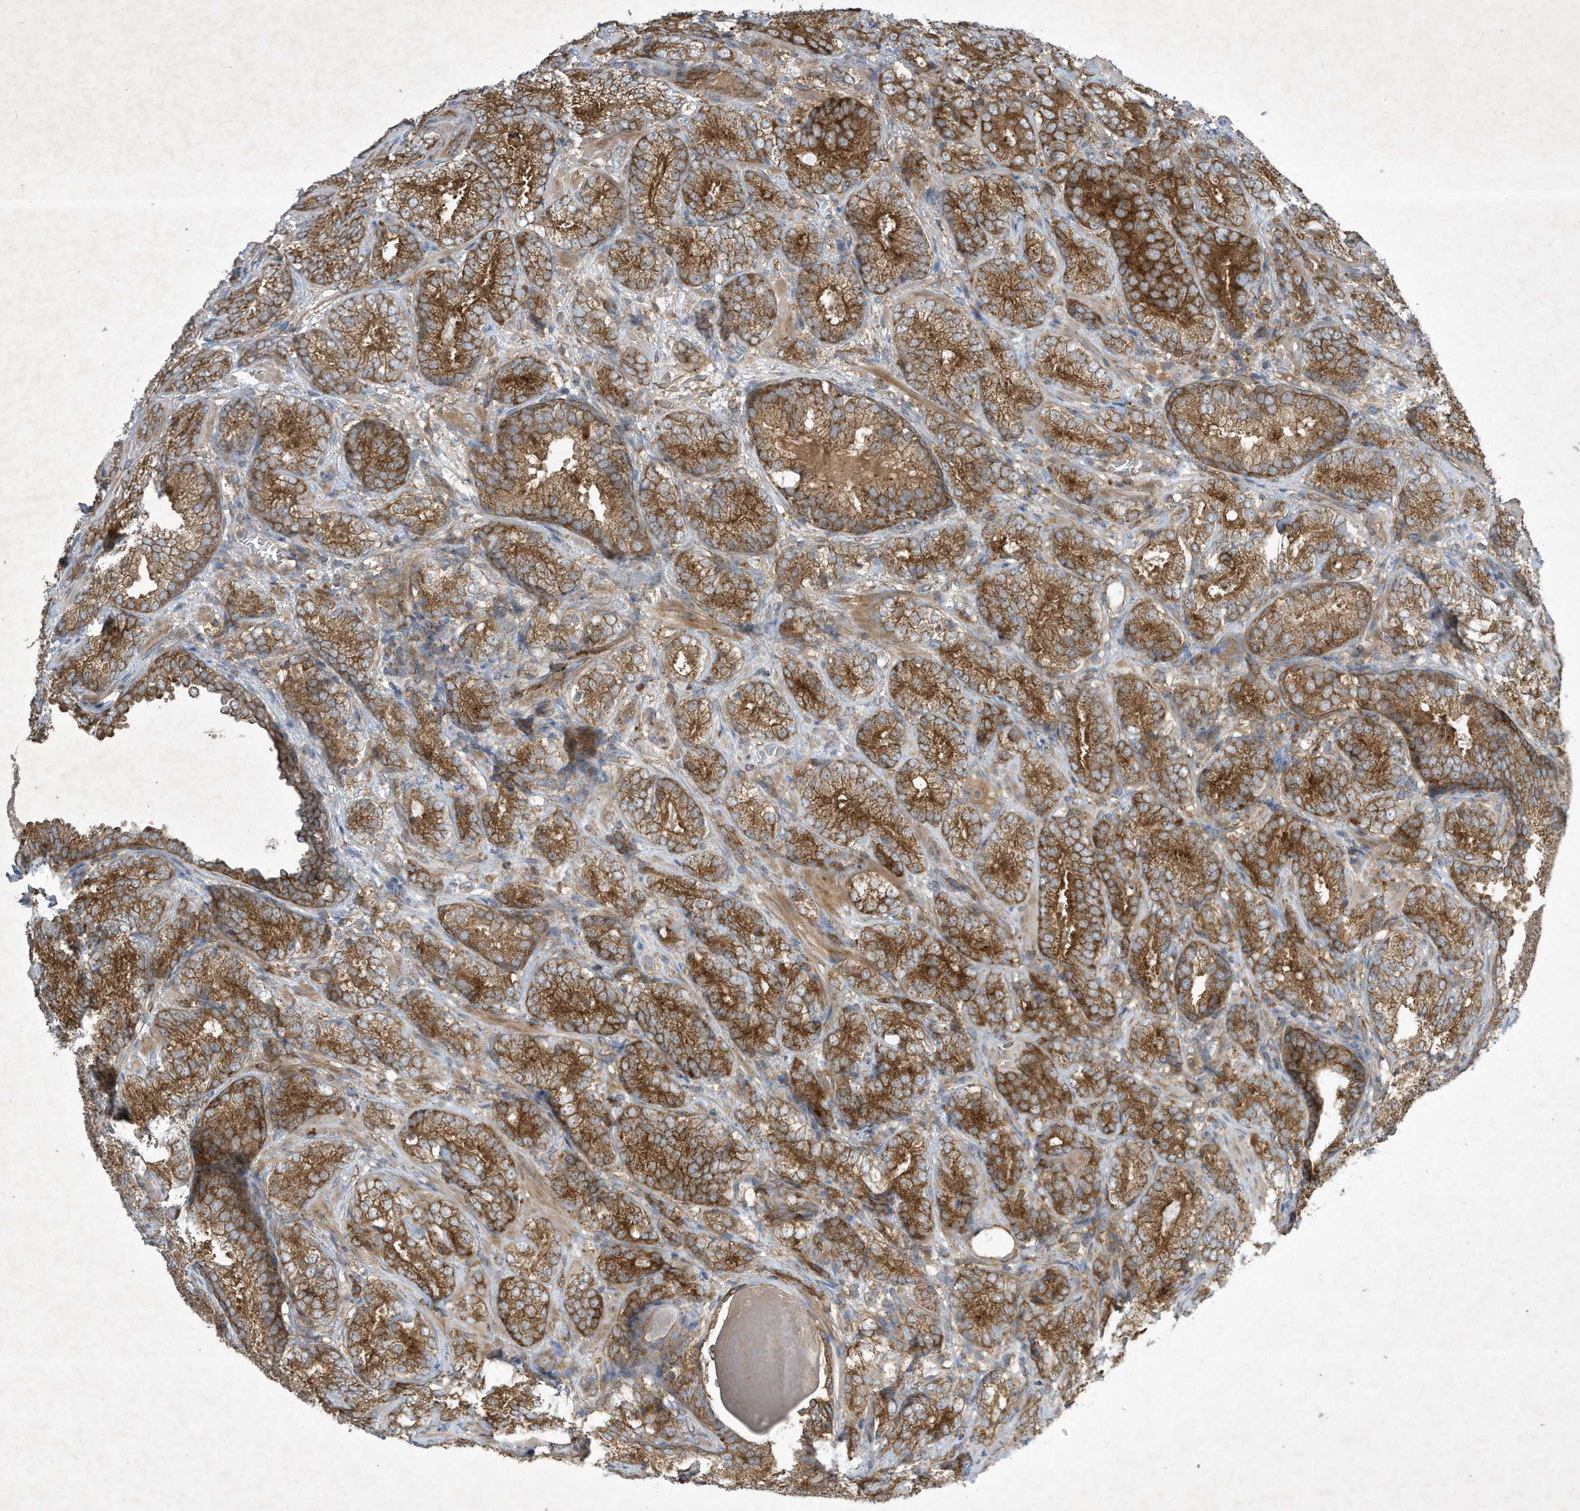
{"staining": {"intensity": "strong", "quantity": ">75%", "location": "cytoplasmic/membranous"}, "tissue": "prostate cancer", "cell_type": "Tumor cells", "image_type": "cancer", "snomed": [{"axis": "morphology", "description": "Adenocarcinoma, High grade"}, {"axis": "topography", "description": "Prostate"}], "caption": "Human adenocarcinoma (high-grade) (prostate) stained with a protein marker exhibits strong staining in tumor cells.", "gene": "SYNJ2", "patient": {"sex": "male", "age": 66}}